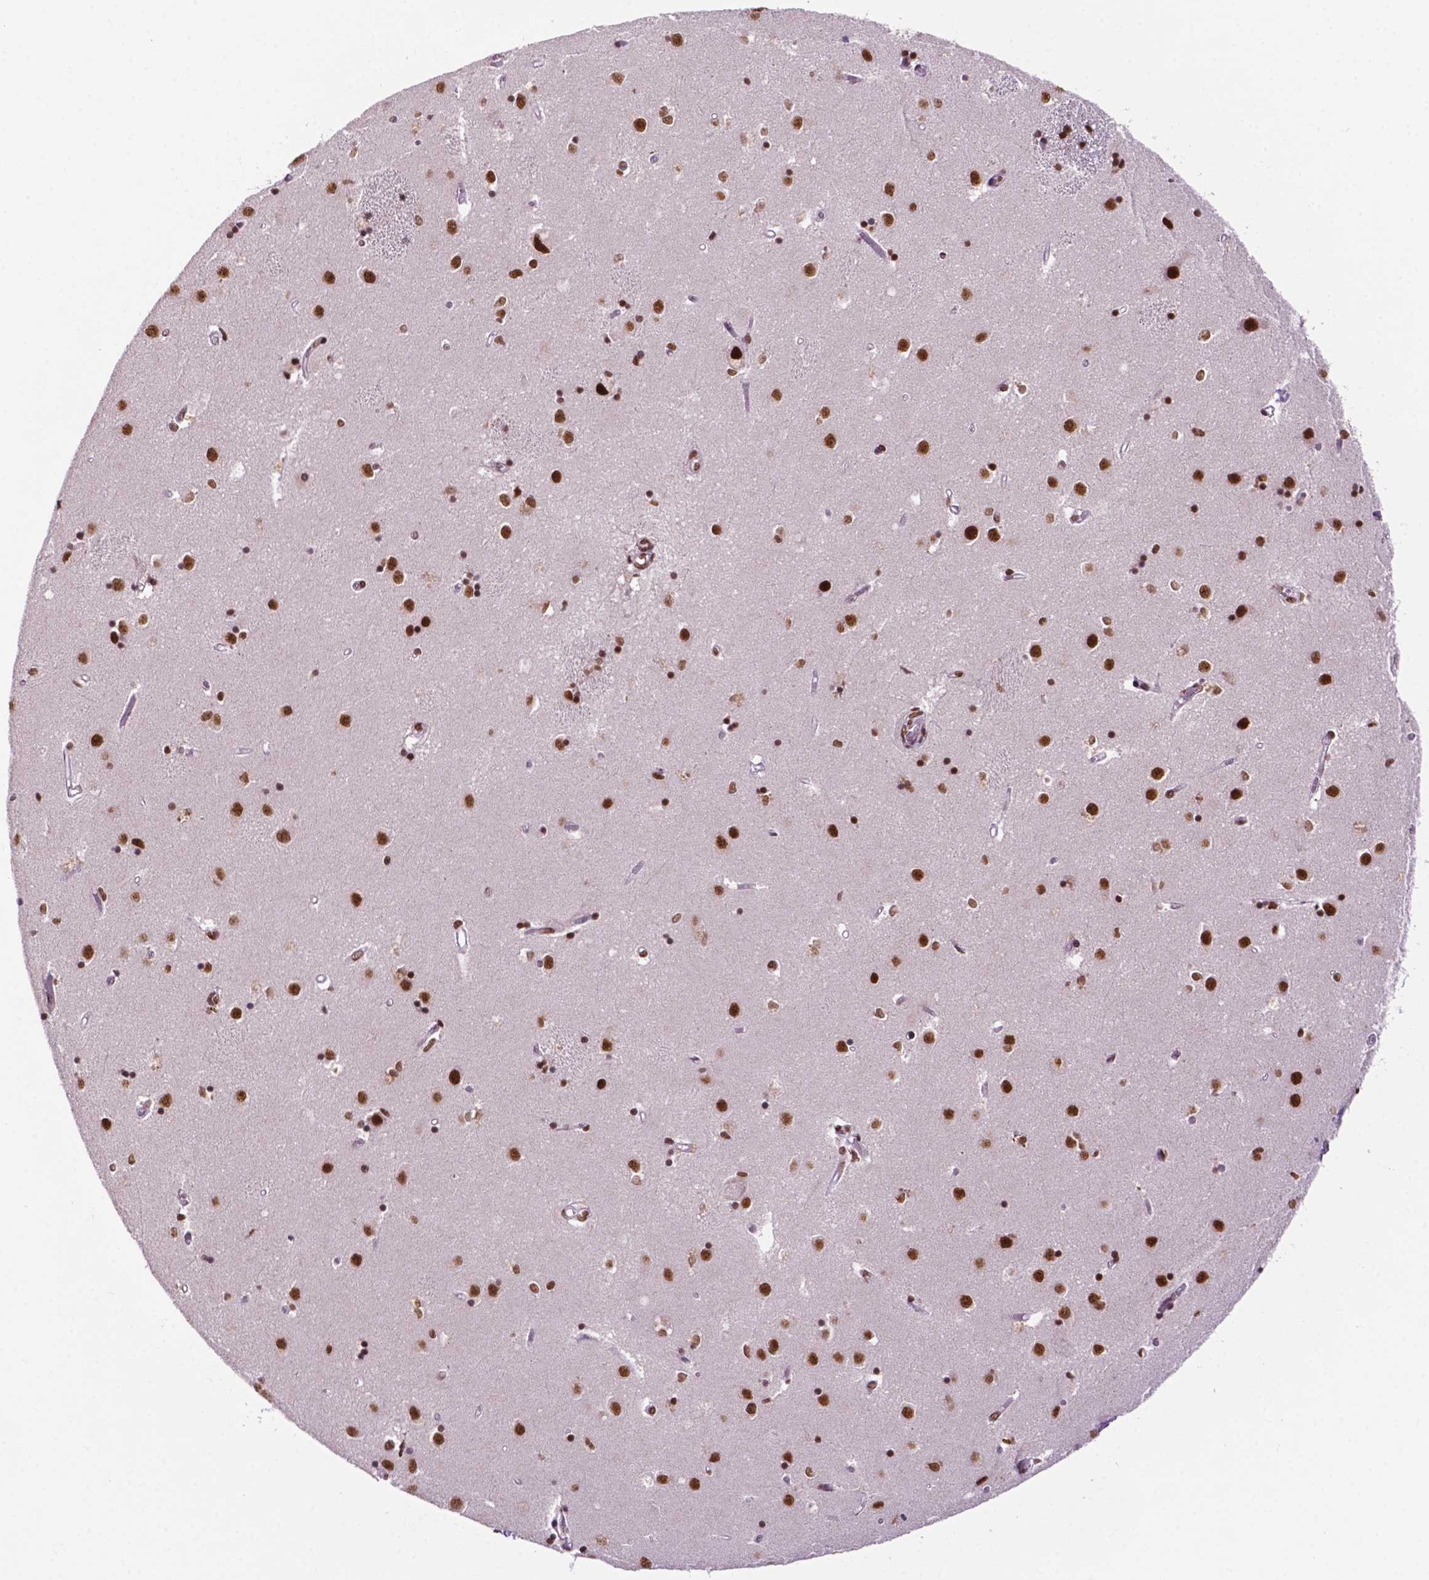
{"staining": {"intensity": "moderate", "quantity": "25%-75%", "location": "nuclear"}, "tissue": "caudate", "cell_type": "Glial cells", "image_type": "normal", "snomed": [{"axis": "morphology", "description": "Normal tissue, NOS"}, {"axis": "topography", "description": "Lateral ventricle wall"}], "caption": "Benign caudate exhibits moderate nuclear staining in about 25%-75% of glial cells The staining was performed using DAB, with brown indicating positive protein expression. Nuclei are stained blue with hematoxylin..", "gene": "MLH1", "patient": {"sex": "male", "age": 54}}